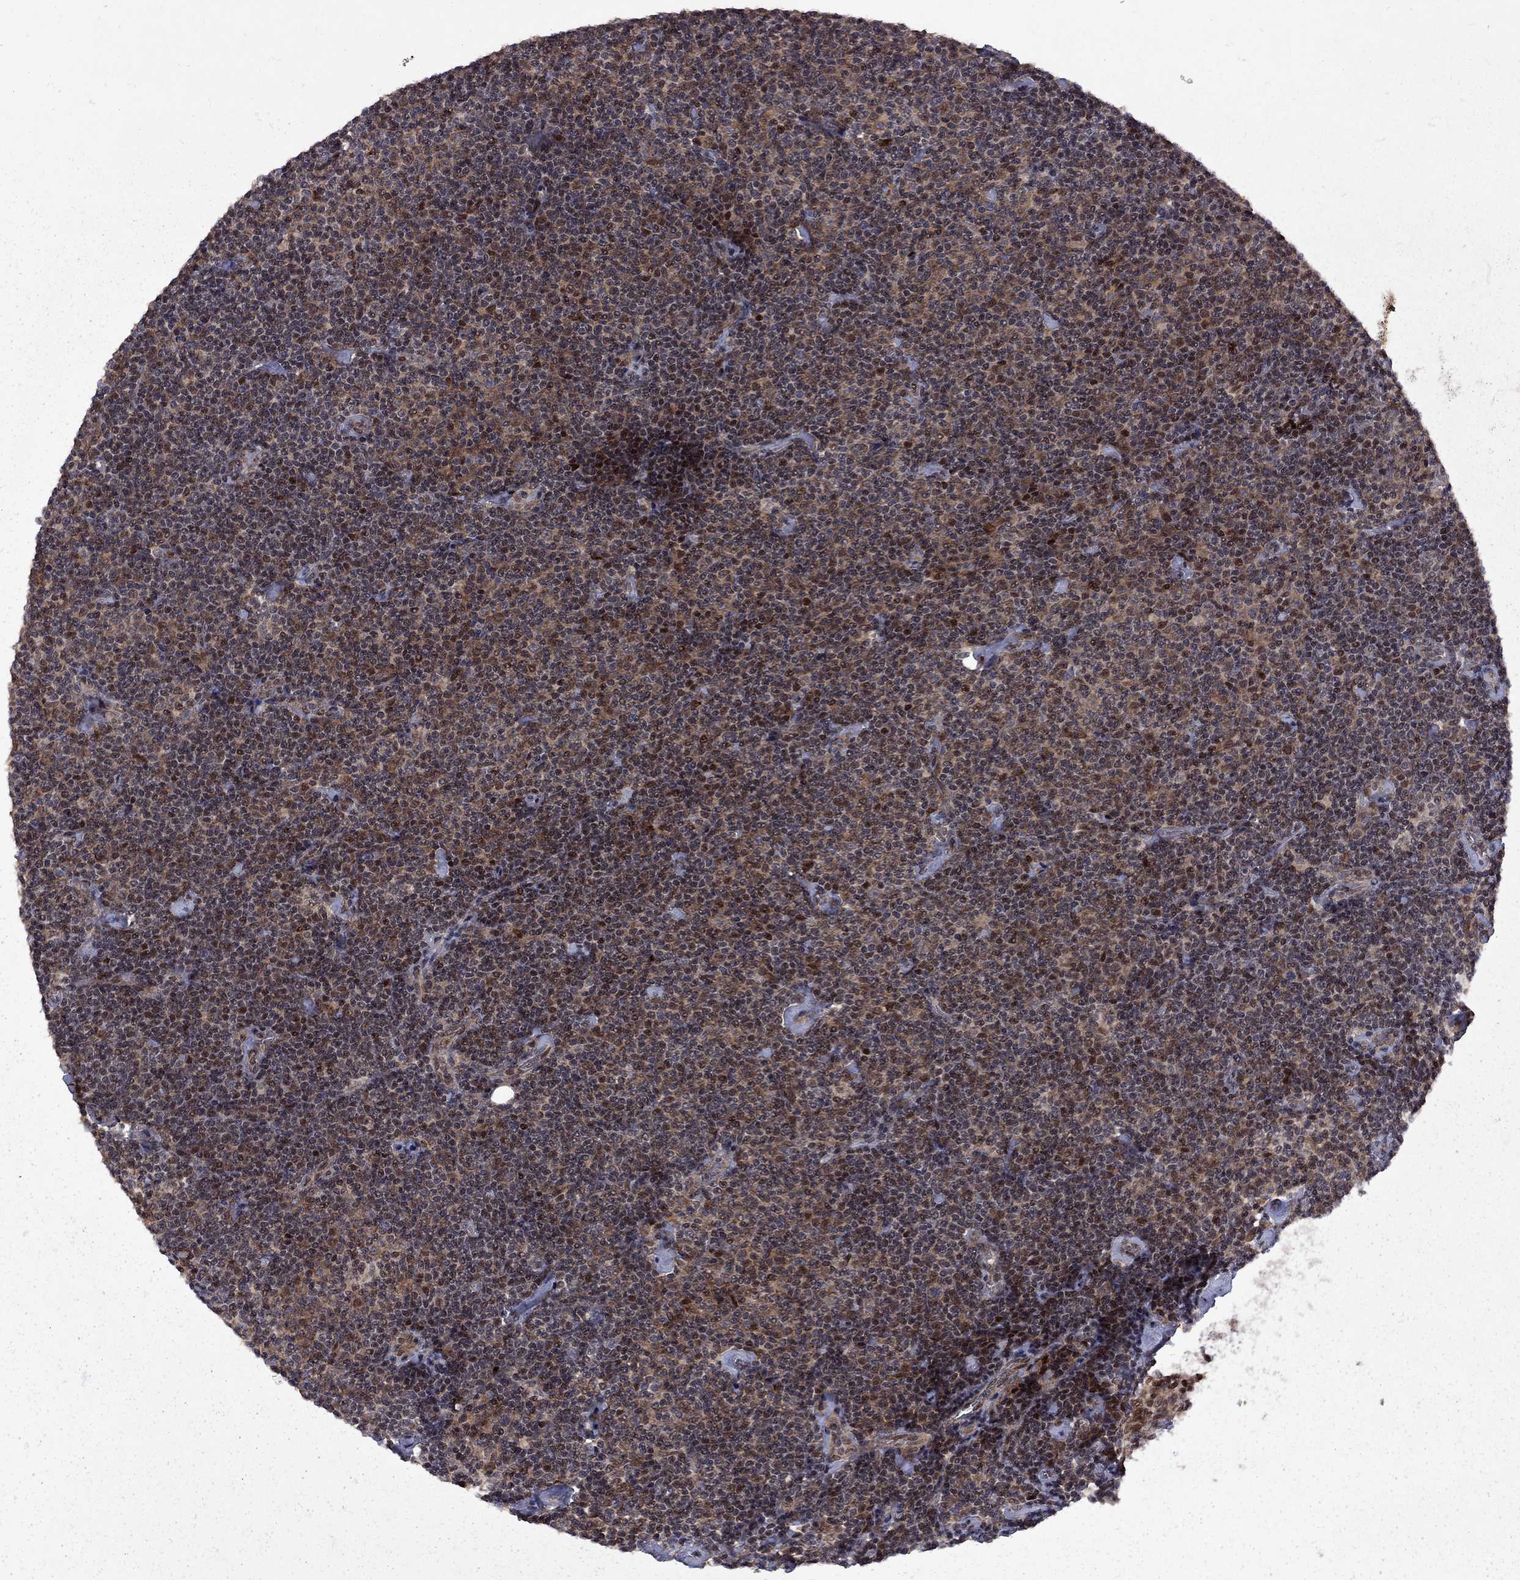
{"staining": {"intensity": "moderate", "quantity": "<25%", "location": "nuclear"}, "tissue": "lymphoma", "cell_type": "Tumor cells", "image_type": "cancer", "snomed": [{"axis": "morphology", "description": "Malignant lymphoma, non-Hodgkin's type, Low grade"}, {"axis": "topography", "description": "Lymph node"}], "caption": "Malignant lymphoma, non-Hodgkin's type (low-grade) stained for a protein (brown) demonstrates moderate nuclear positive expression in about <25% of tumor cells.", "gene": "IPP", "patient": {"sex": "male", "age": 81}}